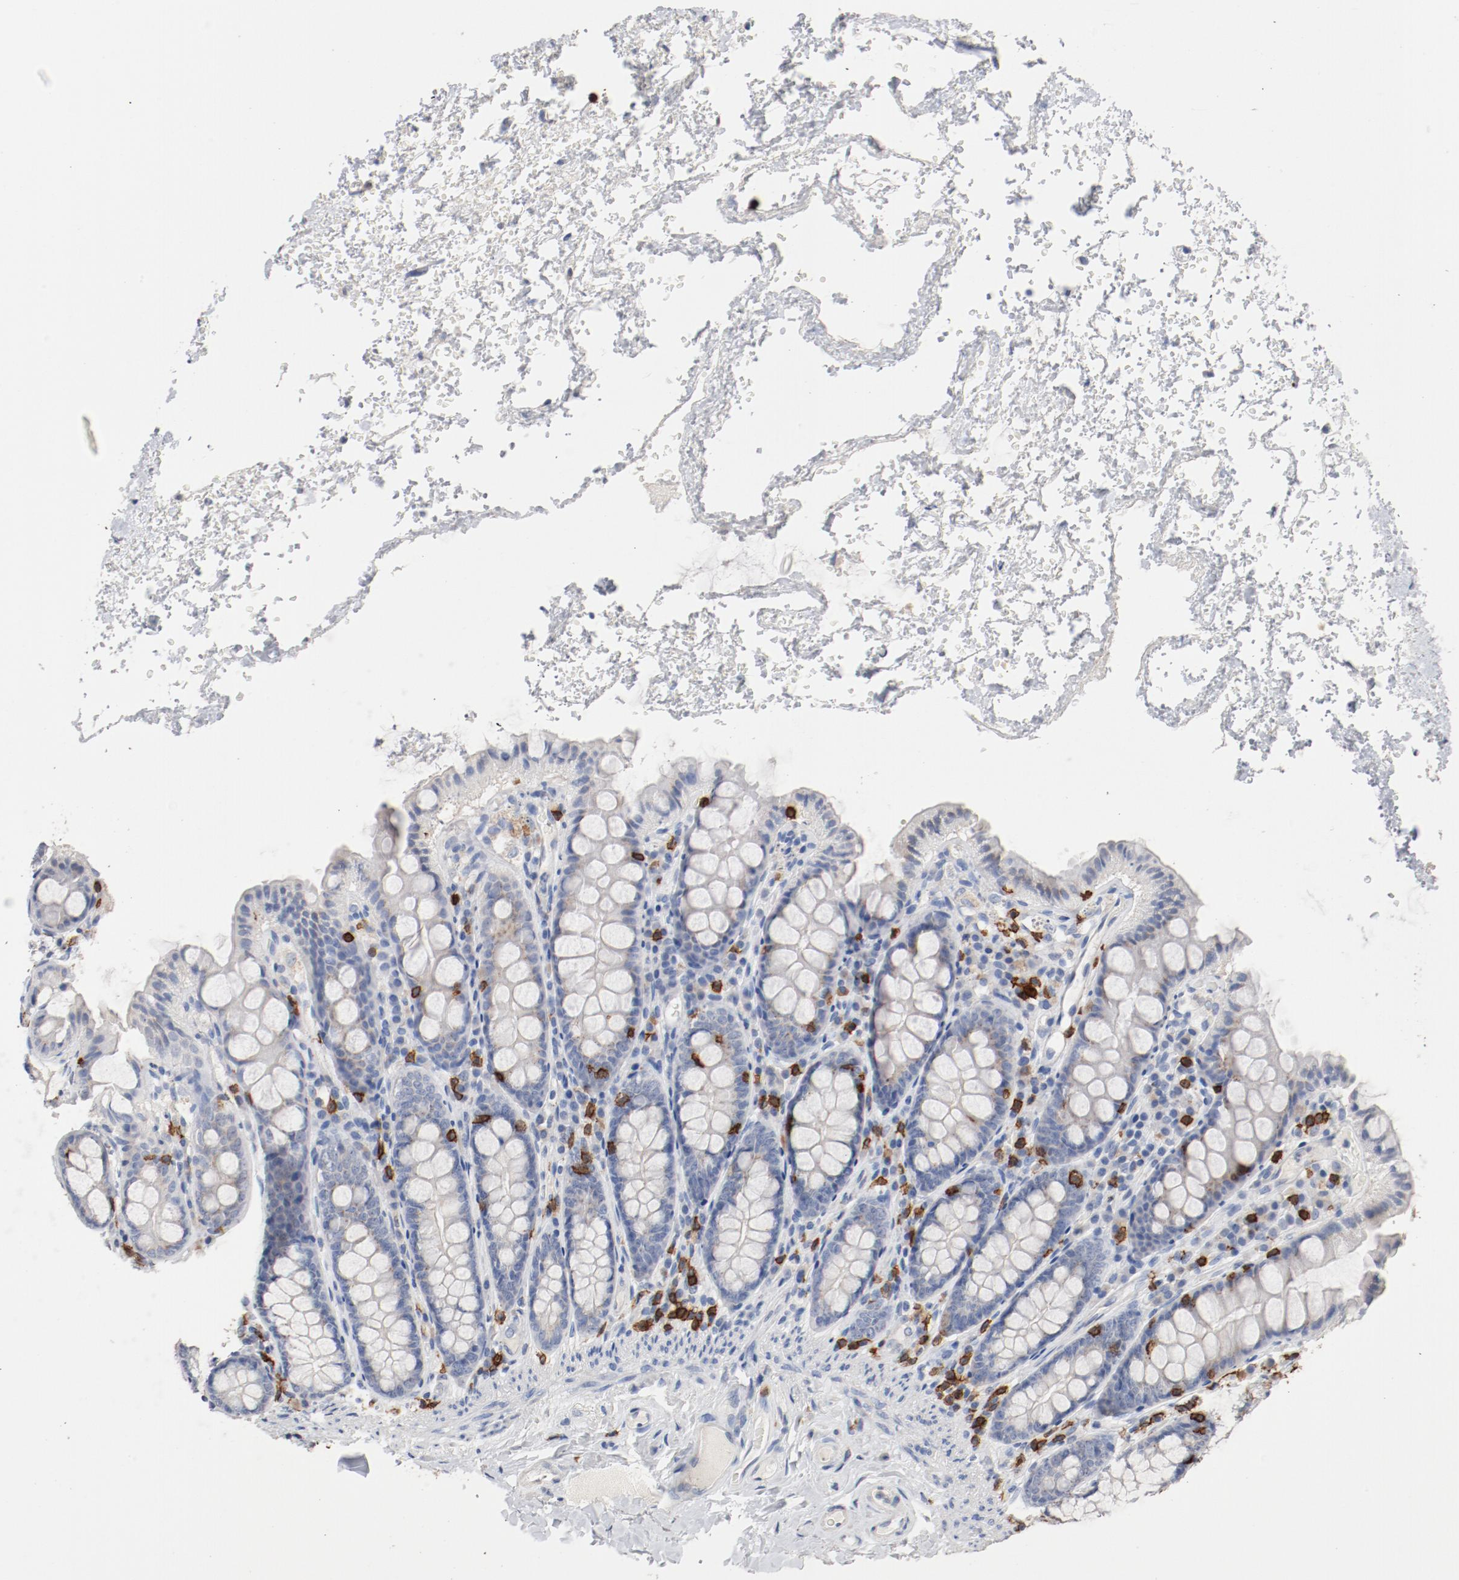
{"staining": {"intensity": "negative", "quantity": "none", "location": "none"}, "tissue": "colon", "cell_type": "Endothelial cells", "image_type": "normal", "snomed": [{"axis": "morphology", "description": "Normal tissue, NOS"}, {"axis": "topography", "description": "Colon"}], "caption": "Endothelial cells show no significant positivity in benign colon. The staining was performed using DAB (3,3'-diaminobenzidine) to visualize the protein expression in brown, while the nuclei were stained in blue with hematoxylin (Magnification: 20x).", "gene": "CD247", "patient": {"sex": "female", "age": 61}}